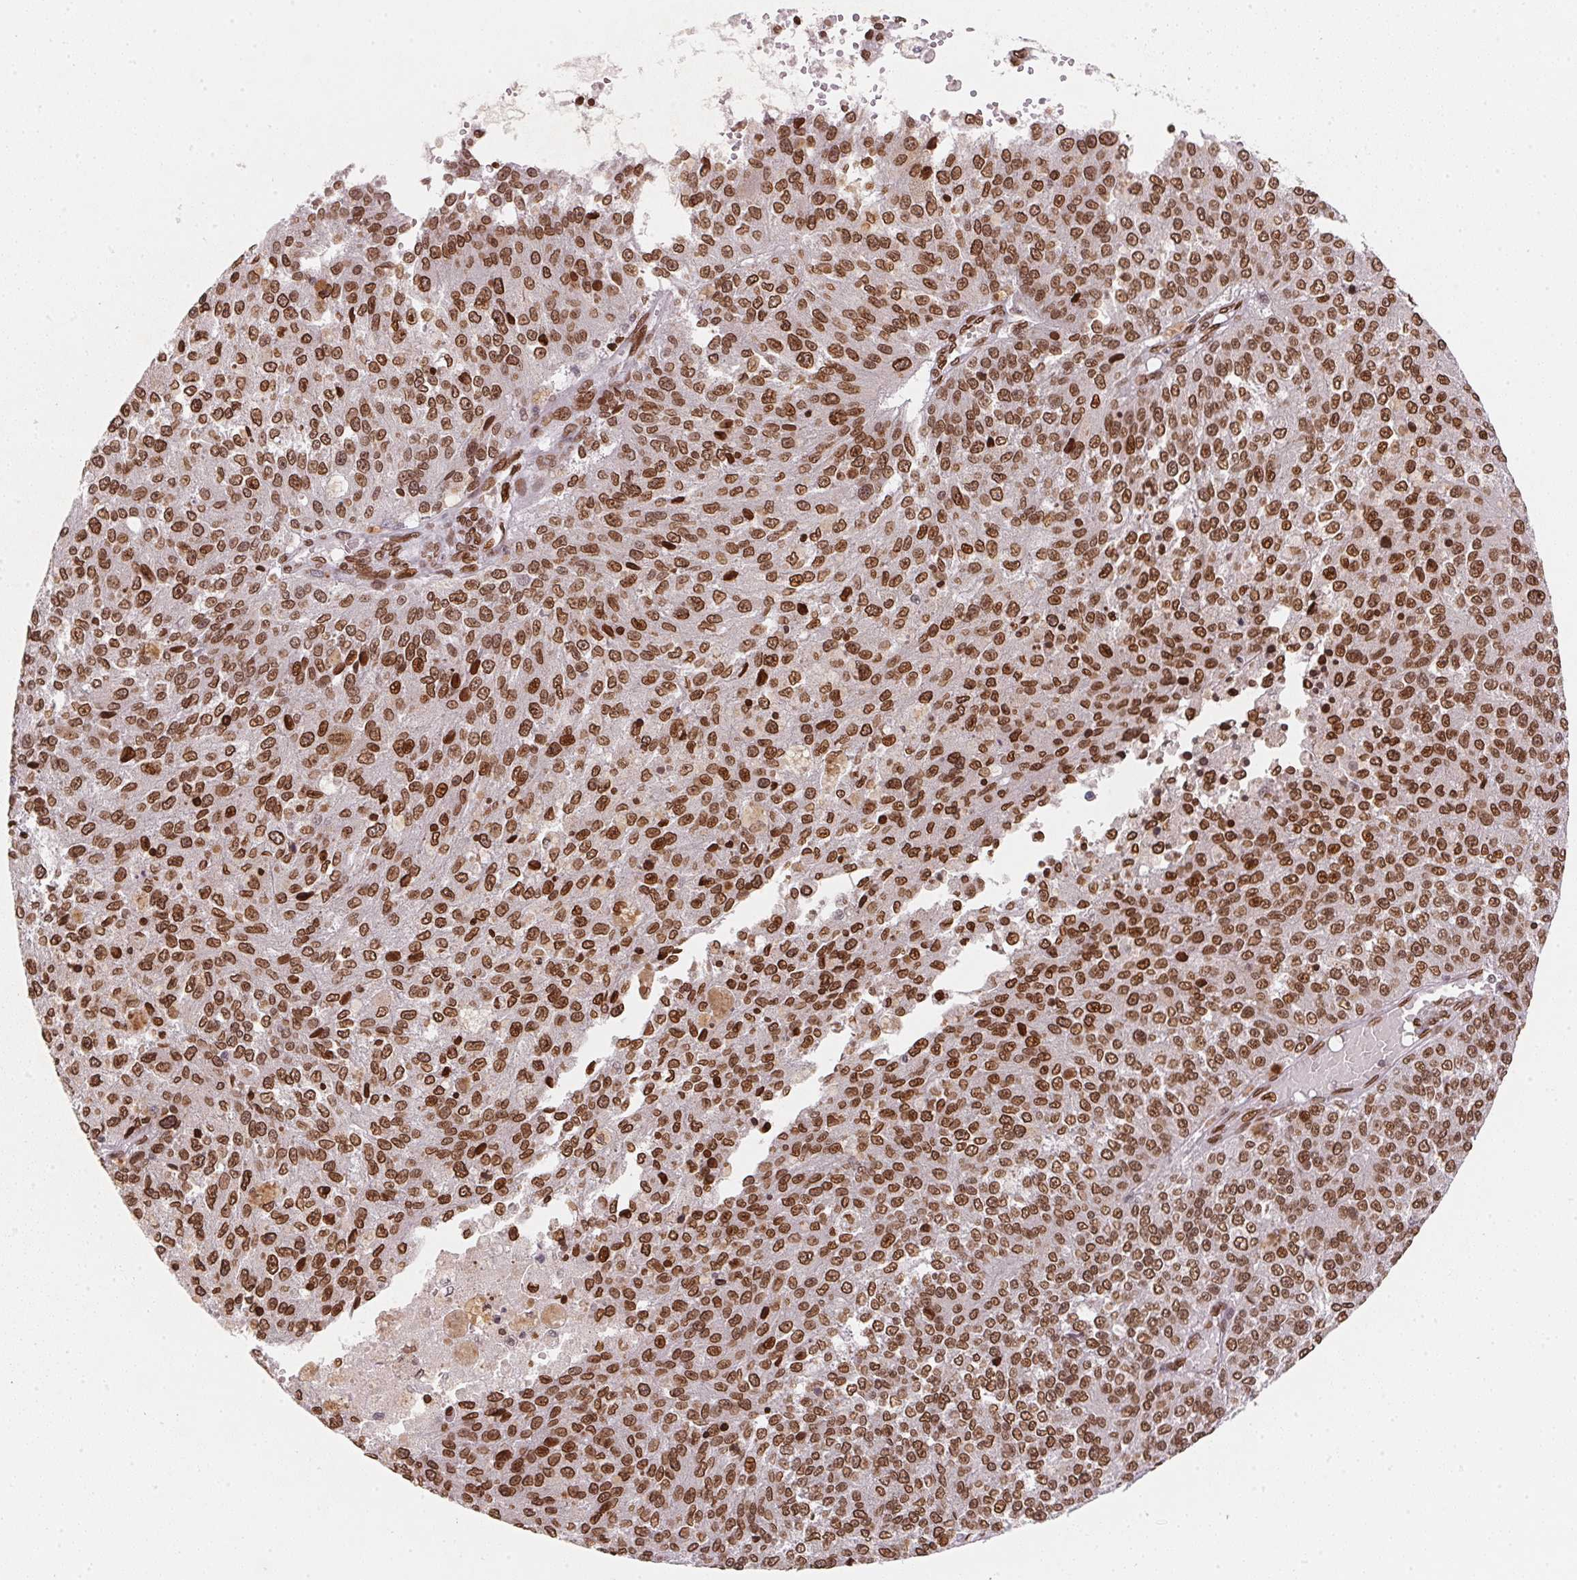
{"staining": {"intensity": "strong", "quantity": ">75%", "location": "cytoplasmic/membranous,nuclear"}, "tissue": "melanoma", "cell_type": "Tumor cells", "image_type": "cancer", "snomed": [{"axis": "morphology", "description": "Malignant melanoma, Metastatic site"}, {"axis": "topography", "description": "Lymph node"}], "caption": "Melanoma stained with a protein marker exhibits strong staining in tumor cells.", "gene": "SAP30BP", "patient": {"sex": "female", "age": 64}}